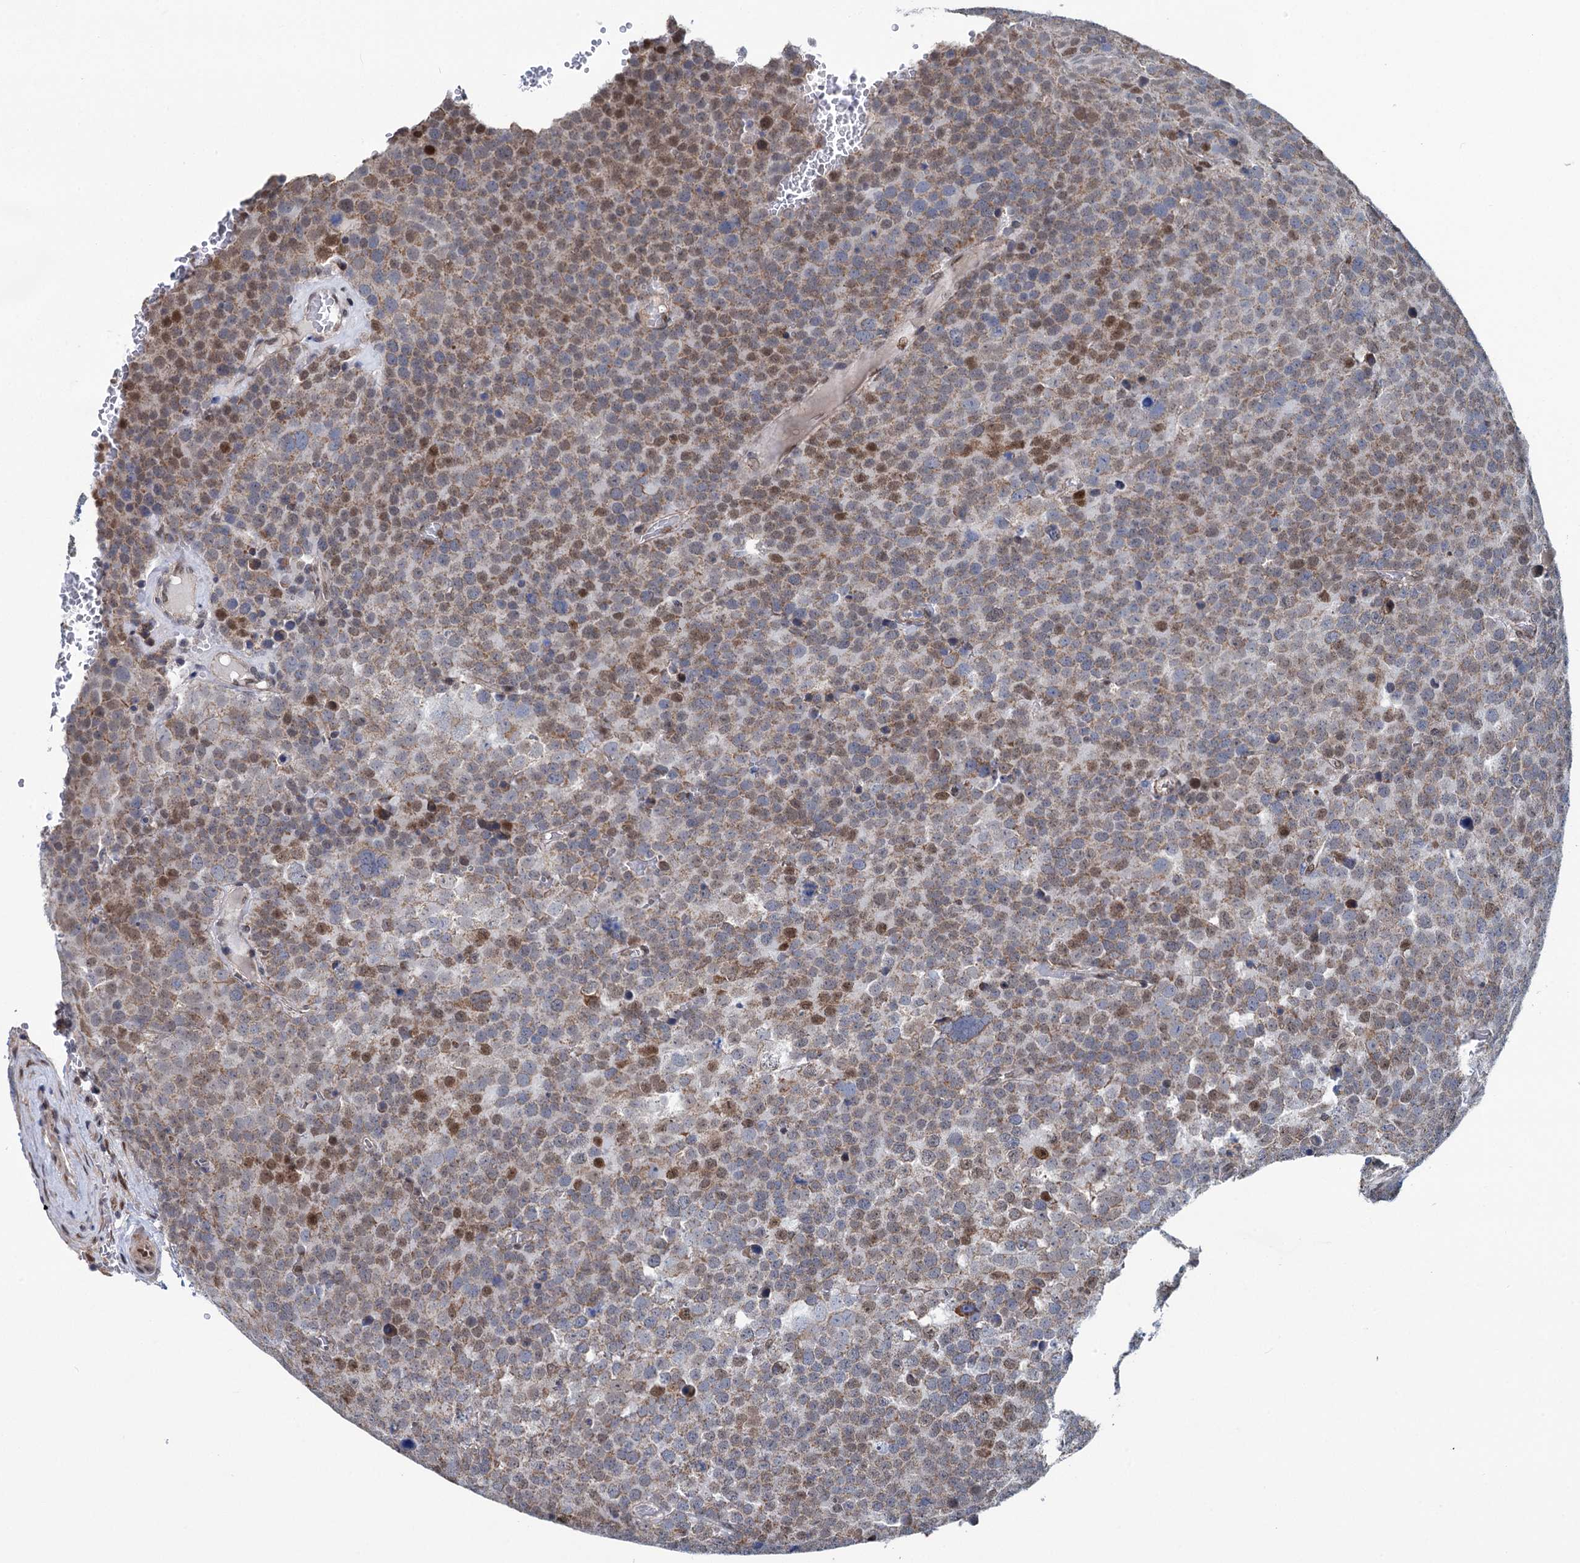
{"staining": {"intensity": "moderate", "quantity": "25%-75%", "location": "cytoplasmic/membranous,nuclear"}, "tissue": "testis cancer", "cell_type": "Tumor cells", "image_type": "cancer", "snomed": [{"axis": "morphology", "description": "Seminoma, NOS"}, {"axis": "topography", "description": "Testis"}], "caption": "Protein expression analysis of testis seminoma displays moderate cytoplasmic/membranous and nuclear staining in about 25%-75% of tumor cells.", "gene": "MORN3", "patient": {"sex": "male", "age": 71}}